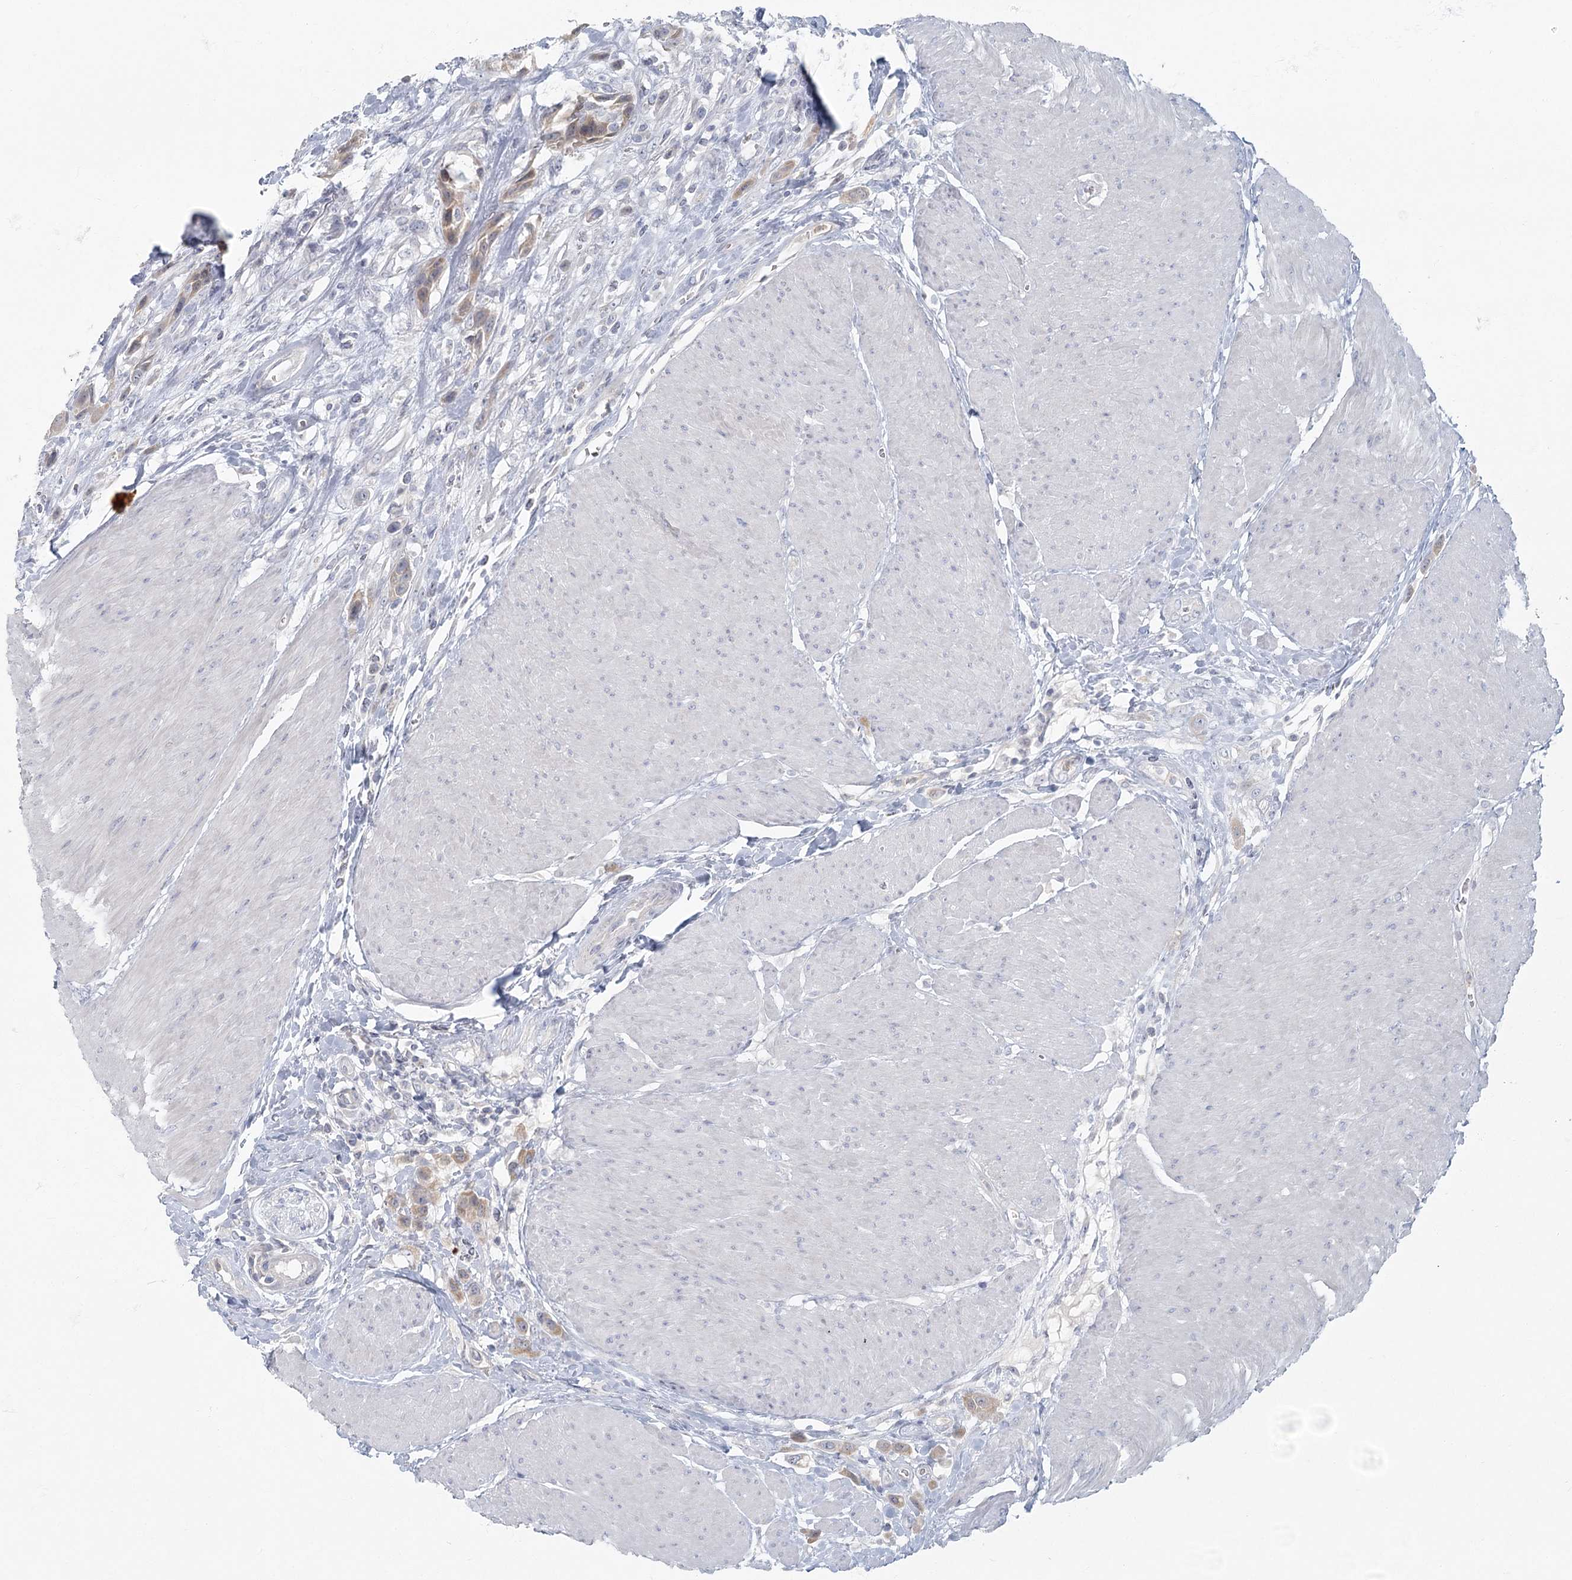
{"staining": {"intensity": "weak", "quantity": ">75%", "location": "cytoplasmic/membranous"}, "tissue": "urothelial cancer", "cell_type": "Tumor cells", "image_type": "cancer", "snomed": [{"axis": "morphology", "description": "Urothelial carcinoma, High grade"}, {"axis": "topography", "description": "Urinary bladder"}], "caption": "Tumor cells display low levels of weak cytoplasmic/membranous staining in about >75% of cells in human urothelial carcinoma (high-grade).", "gene": "FAM110C", "patient": {"sex": "male", "age": 50}}